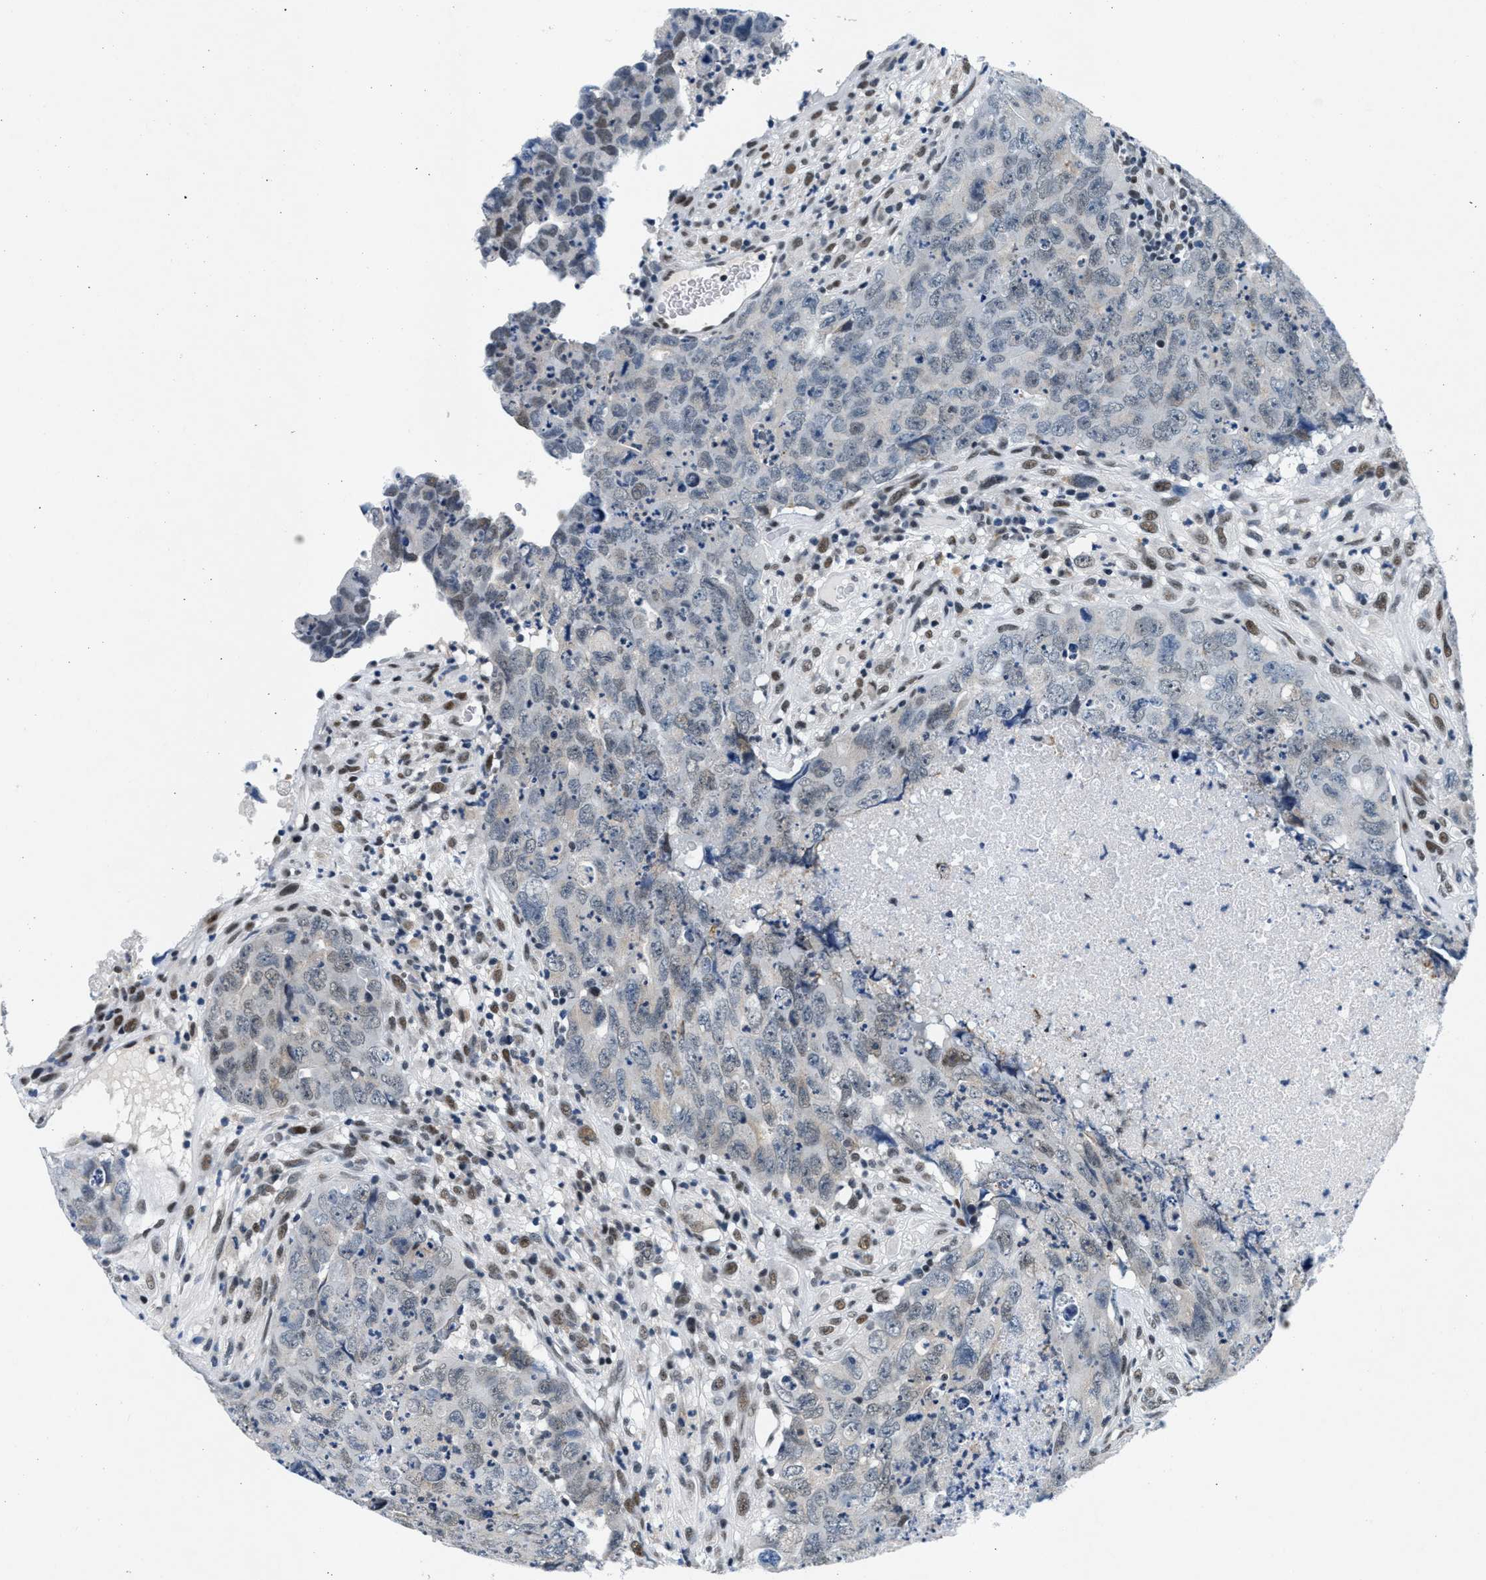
{"staining": {"intensity": "negative", "quantity": "none", "location": "none"}, "tissue": "testis cancer", "cell_type": "Tumor cells", "image_type": "cancer", "snomed": [{"axis": "morphology", "description": "Carcinoma, Embryonal, NOS"}, {"axis": "topography", "description": "Testis"}], "caption": "Human testis embryonal carcinoma stained for a protein using immunohistochemistry (IHC) reveals no expression in tumor cells.", "gene": "ATF2", "patient": {"sex": "male", "age": 32}}